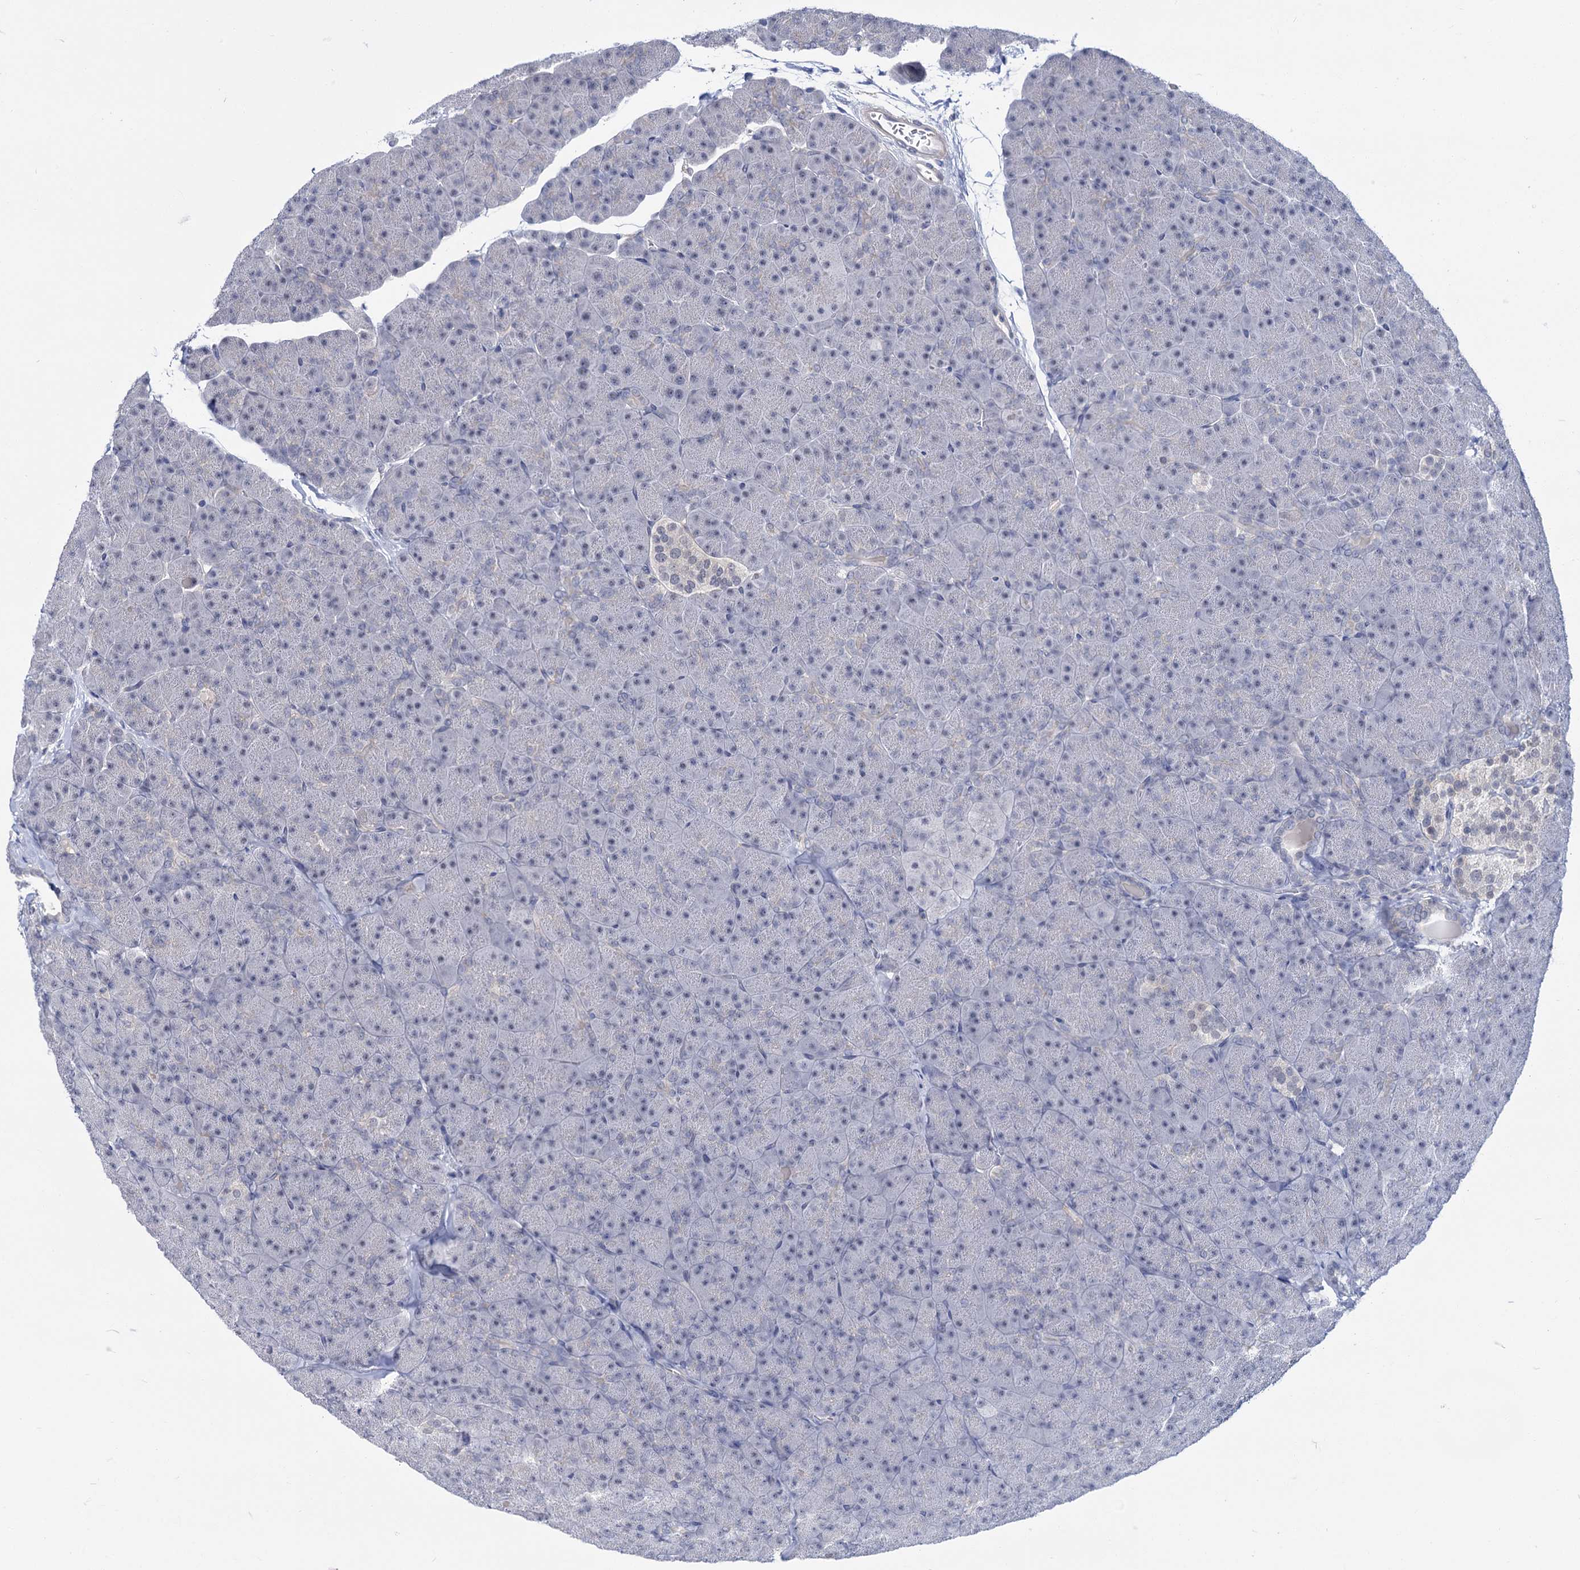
{"staining": {"intensity": "weak", "quantity": "<25%", "location": "cytoplasmic/membranous,nuclear"}, "tissue": "pancreas", "cell_type": "Exocrine glandular cells", "image_type": "normal", "snomed": [{"axis": "morphology", "description": "Normal tissue, NOS"}, {"axis": "topography", "description": "Pancreas"}], "caption": "The micrograph displays no staining of exocrine glandular cells in normal pancreas. (DAB (3,3'-diaminobenzidine) immunohistochemistry (IHC) visualized using brightfield microscopy, high magnification).", "gene": "NEK10", "patient": {"sex": "male", "age": 36}}